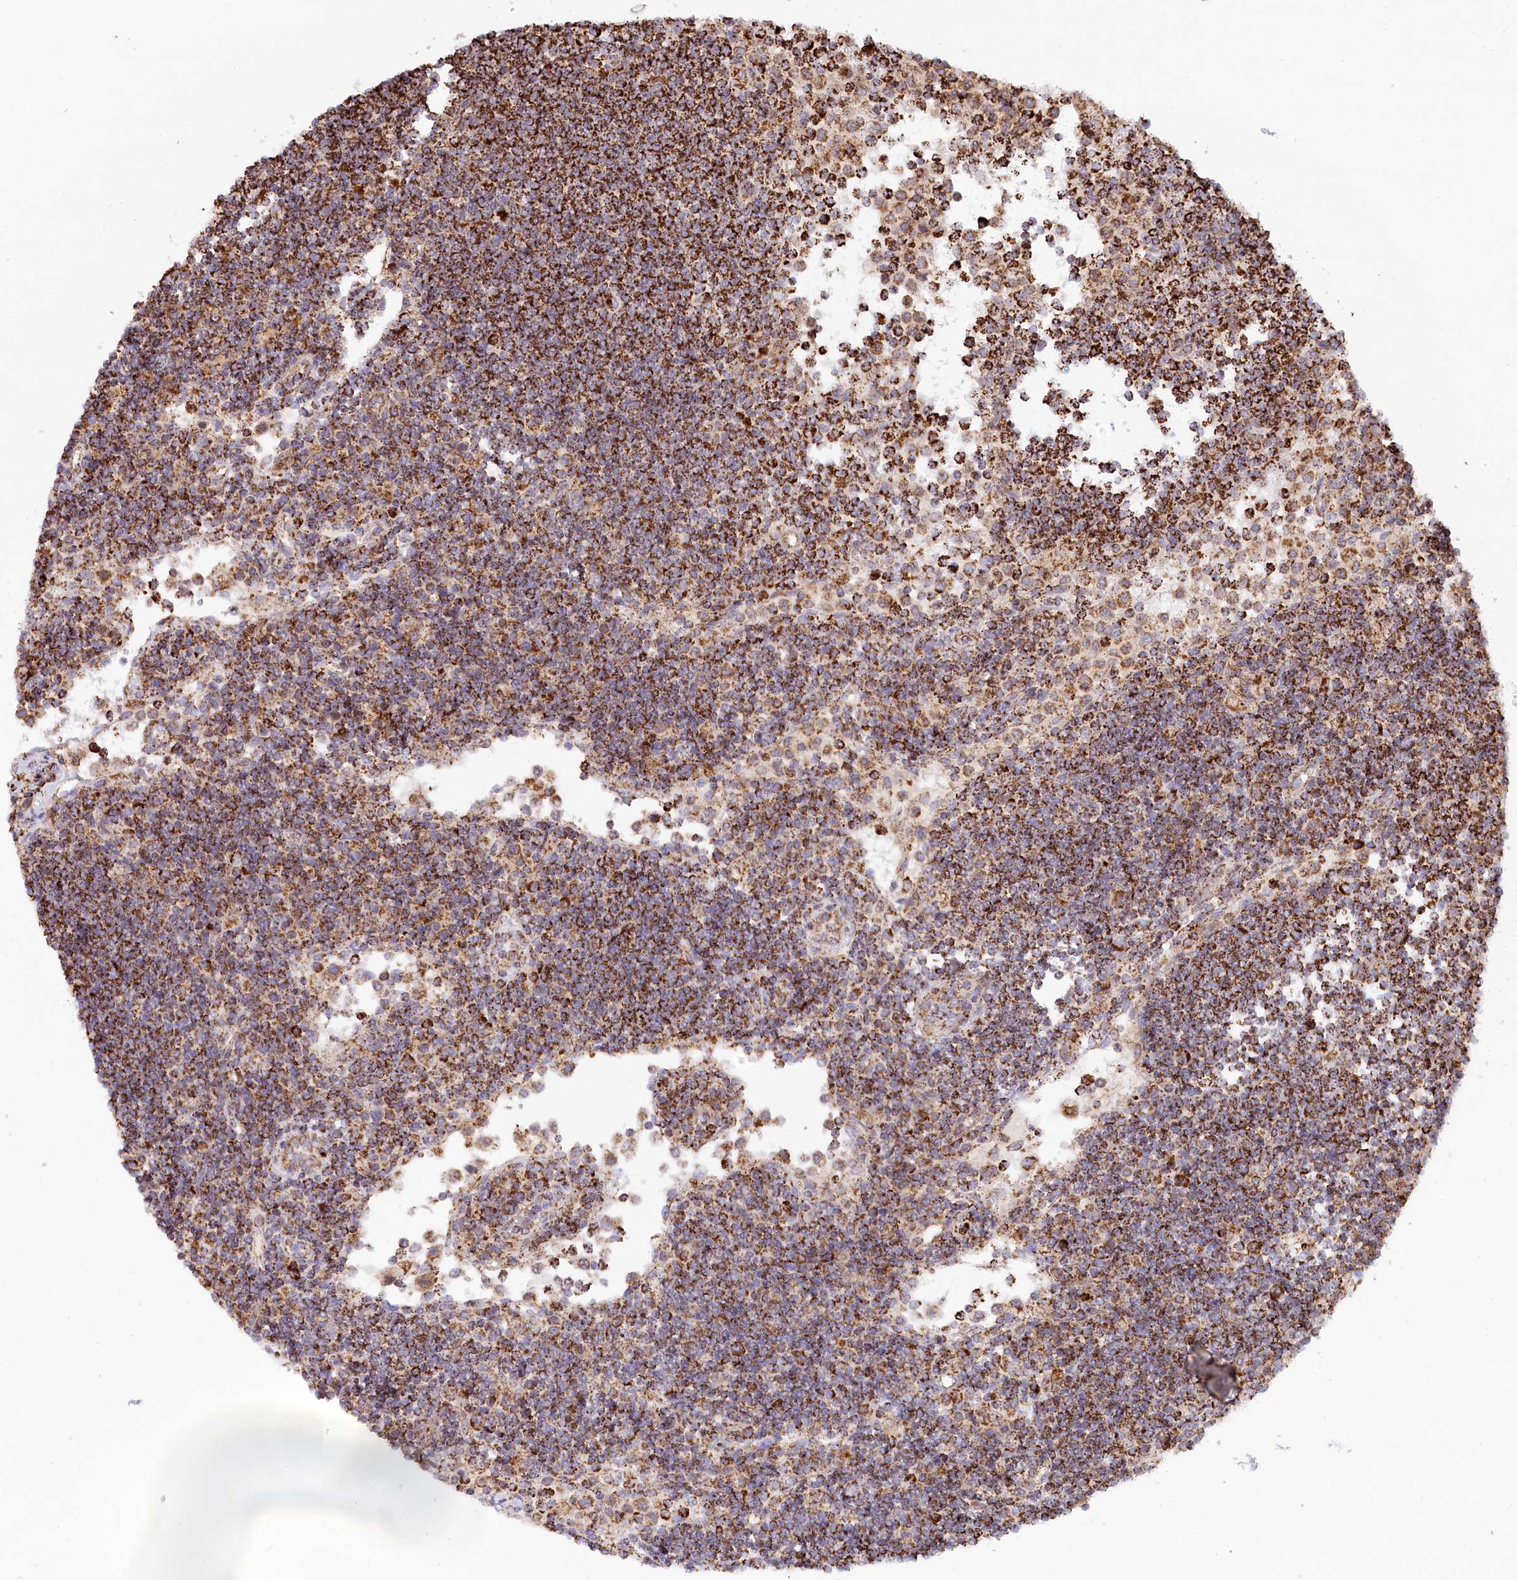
{"staining": {"intensity": "strong", "quantity": ">75%", "location": "cytoplasmic/membranous"}, "tissue": "lymph node", "cell_type": "Germinal center cells", "image_type": "normal", "snomed": [{"axis": "morphology", "description": "Normal tissue, NOS"}, {"axis": "topography", "description": "Lymph node"}], "caption": "Germinal center cells exhibit high levels of strong cytoplasmic/membranous positivity in about >75% of cells in benign lymph node. (brown staining indicates protein expression, while blue staining denotes nuclei).", "gene": "UMPS", "patient": {"sex": "female", "age": 53}}